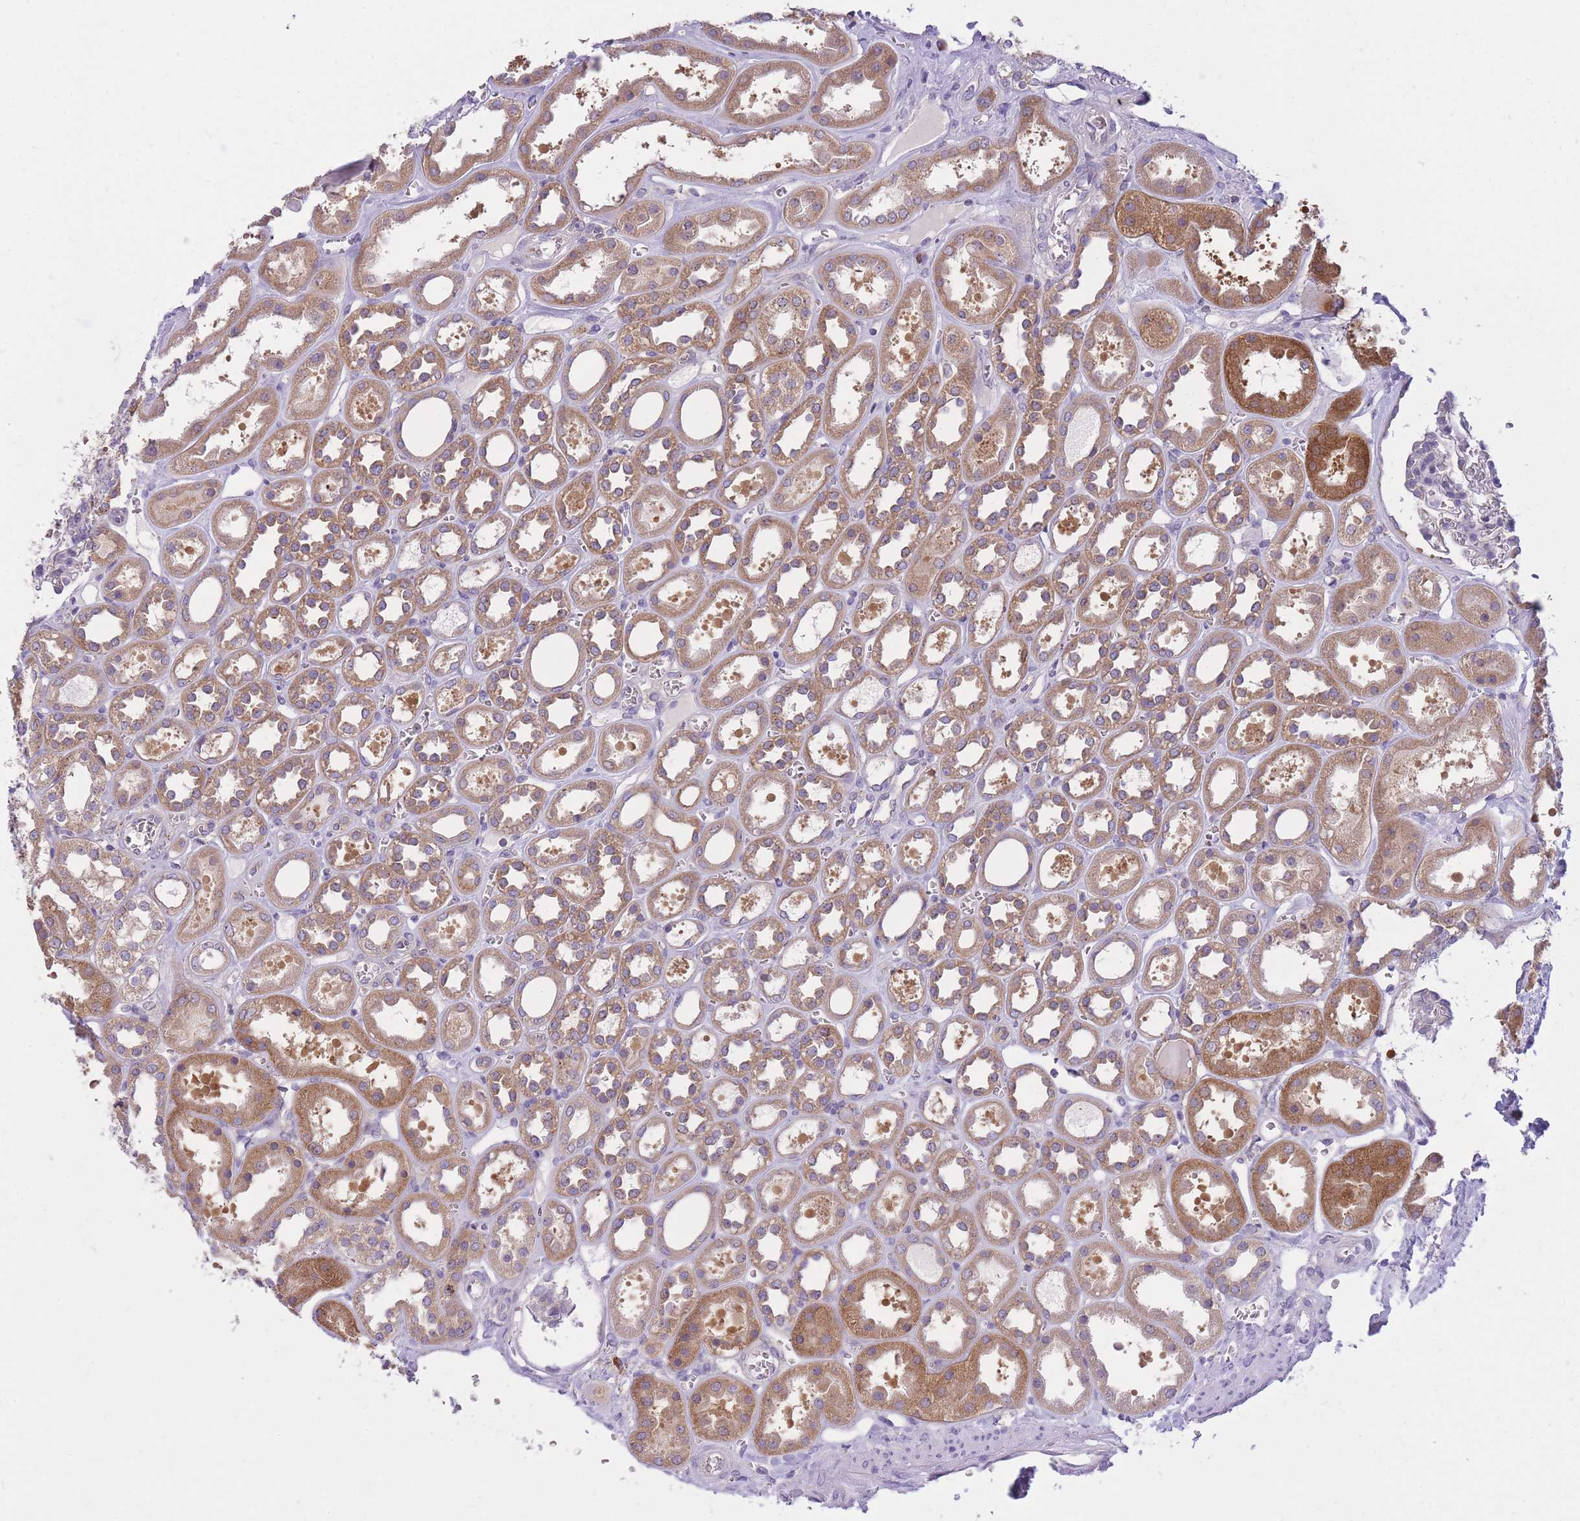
{"staining": {"intensity": "moderate", "quantity": "<25%", "location": "cytoplasmic/membranous"}, "tissue": "kidney", "cell_type": "Cells in glomeruli", "image_type": "normal", "snomed": [{"axis": "morphology", "description": "Normal tissue, NOS"}, {"axis": "topography", "description": "Kidney"}], "caption": "Immunohistochemical staining of unremarkable human kidney shows <25% levels of moderate cytoplasmic/membranous protein expression in approximately <25% of cells in glomeruli.", "gene": "COPG1", "patient": {"sex": "female", "age": 41}}